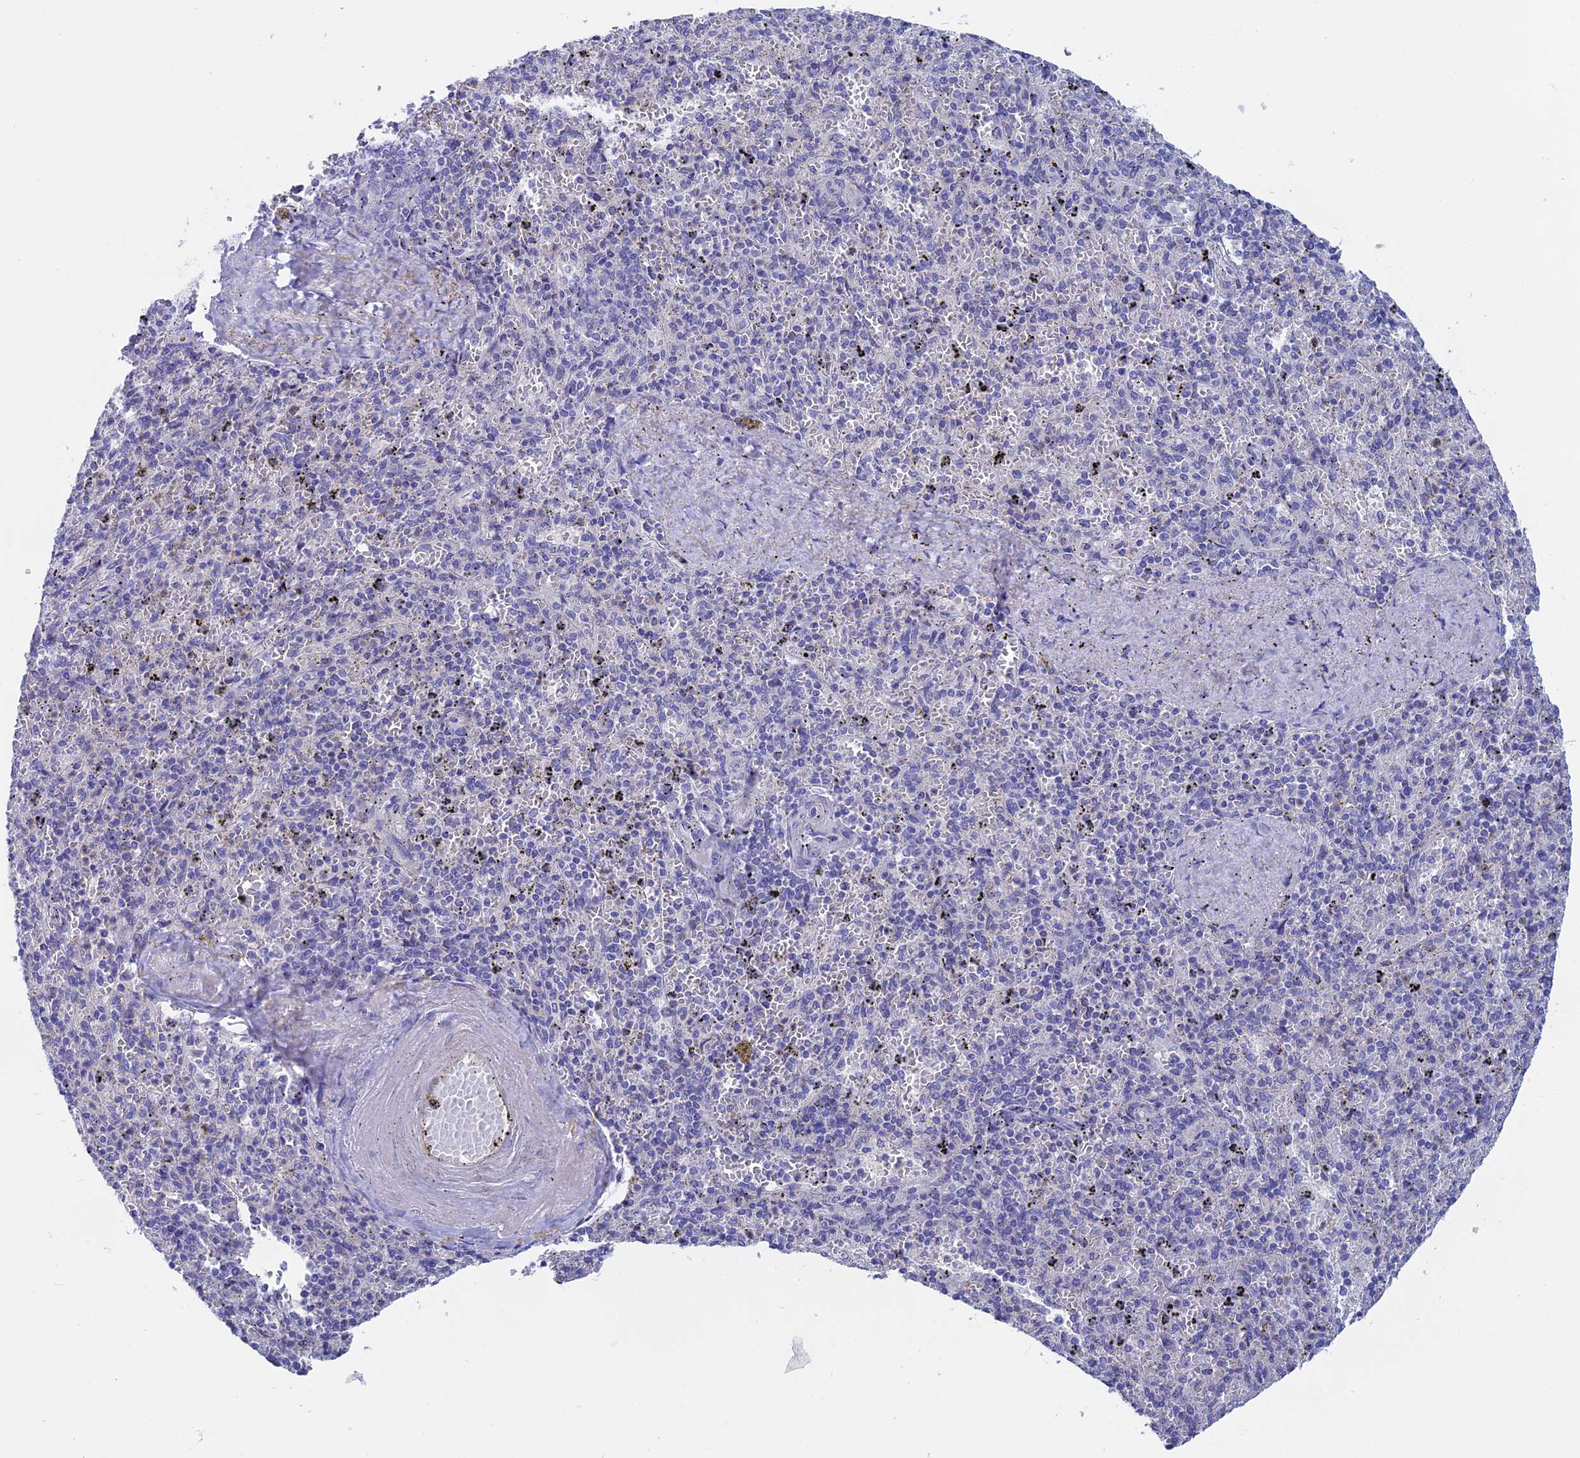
{"staining": {"intensity": "negative", "quantity": "none", "location": "none"}, "tissue": "spleen", "cell_type": "Cells in red pulp", "image_type": "normal", "snomed": [{"axis": "morphology", "description": "Normal tissue, NOS"}, {"axis": "topography", "description": "Spleen"}], "caption": "This is an immunohistochemistry histopathology image of normal spleen. There is no staining in cells in red pulp.", "gene": "GLB1L", "patient": {"sex": "male", "age": 82}}